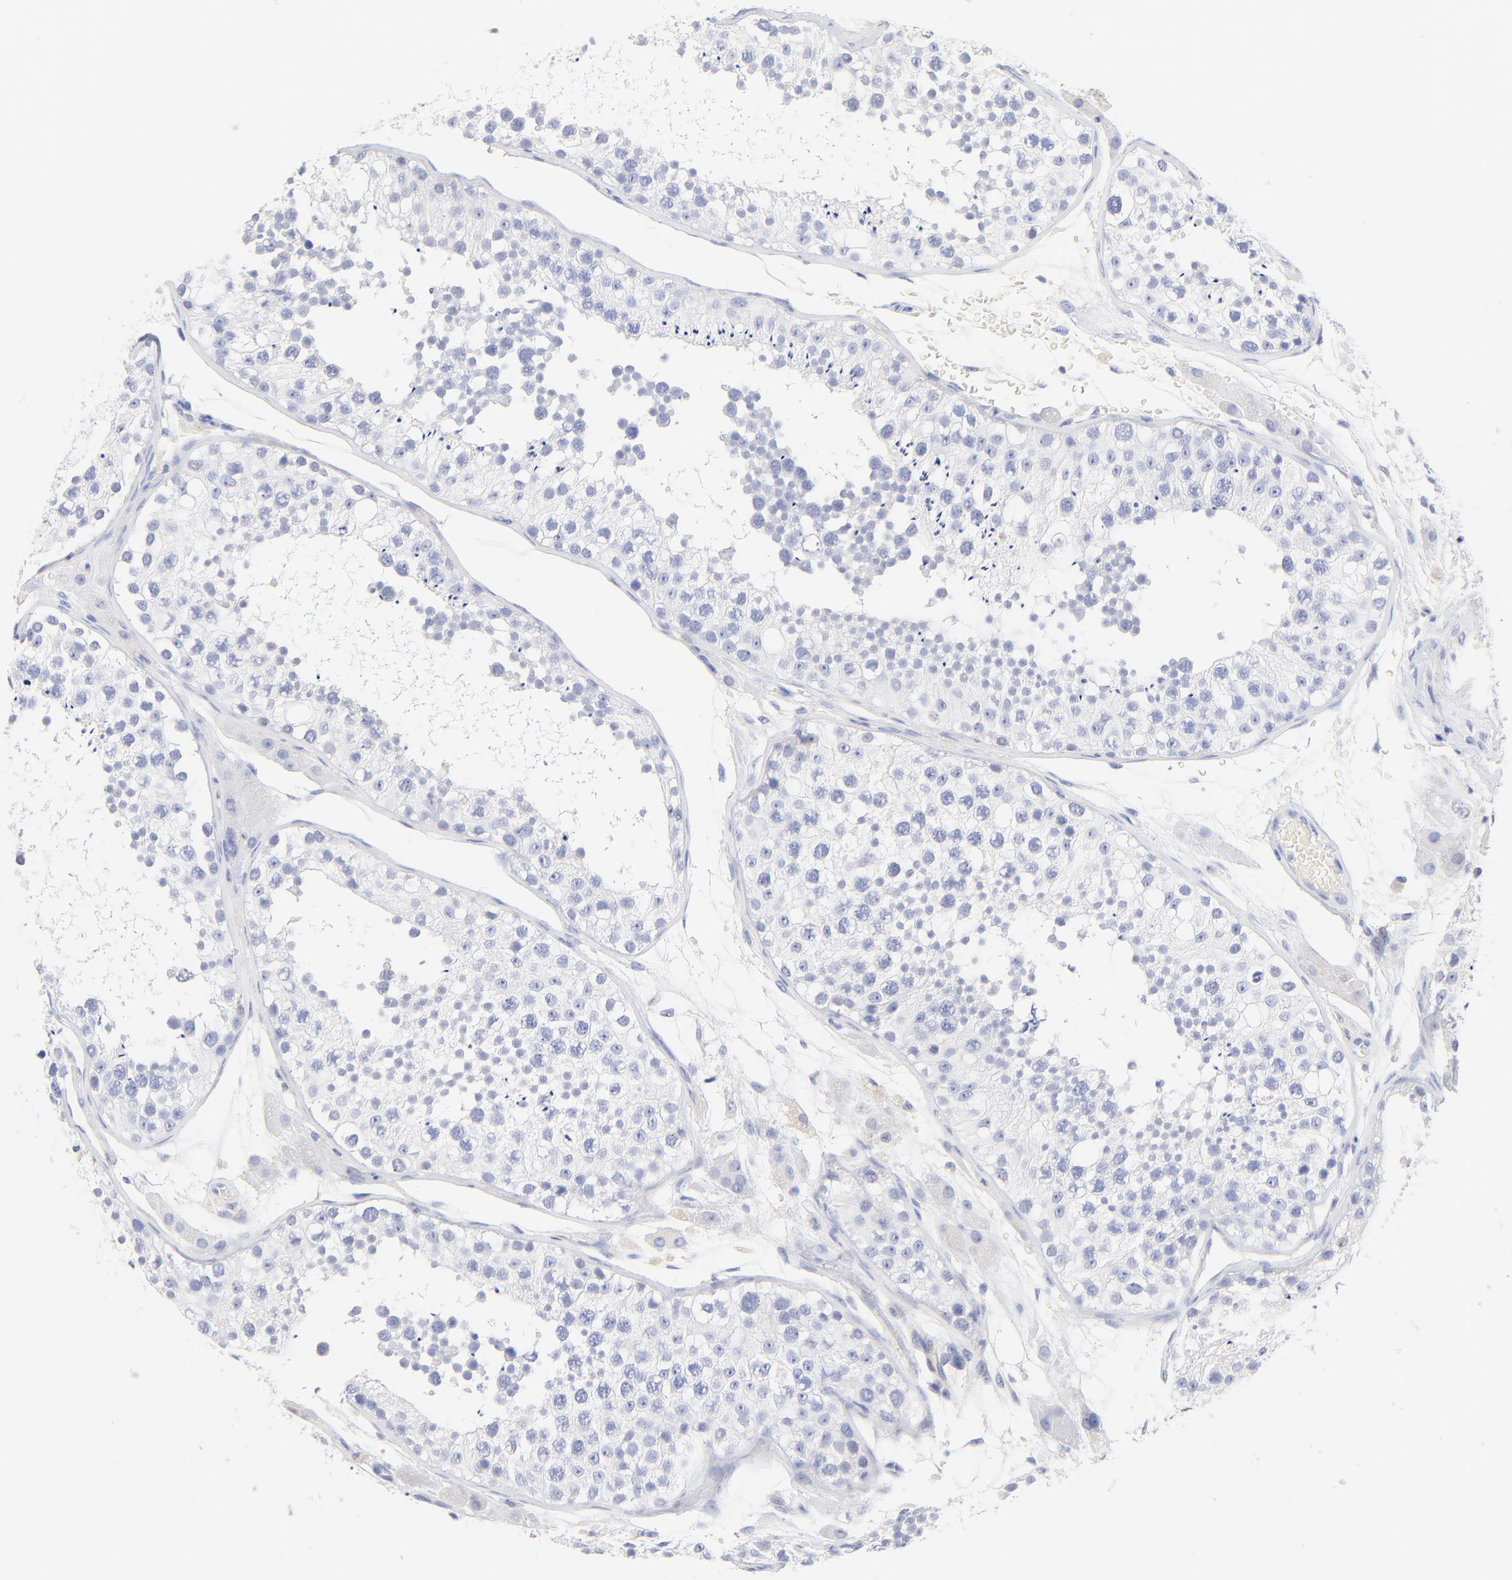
{"staining": {"intensity": "negative", "quantity": "none", "location": "none"}, "tissue": "testis", "cell_type": "Cells in seminiferous ducts", "image_type": "normal", "snomed": [{"axis": "morphology", "description": "Normal tissue, NOS"}, {"axis": "topography", "description": "Testis"}], "caption": "The immunohistochemistry image has no significant positivity in cells in seminiferous ducts of testis.", "gene": "SULT4A1", "patient": {"sex": "male", "age": 26}}